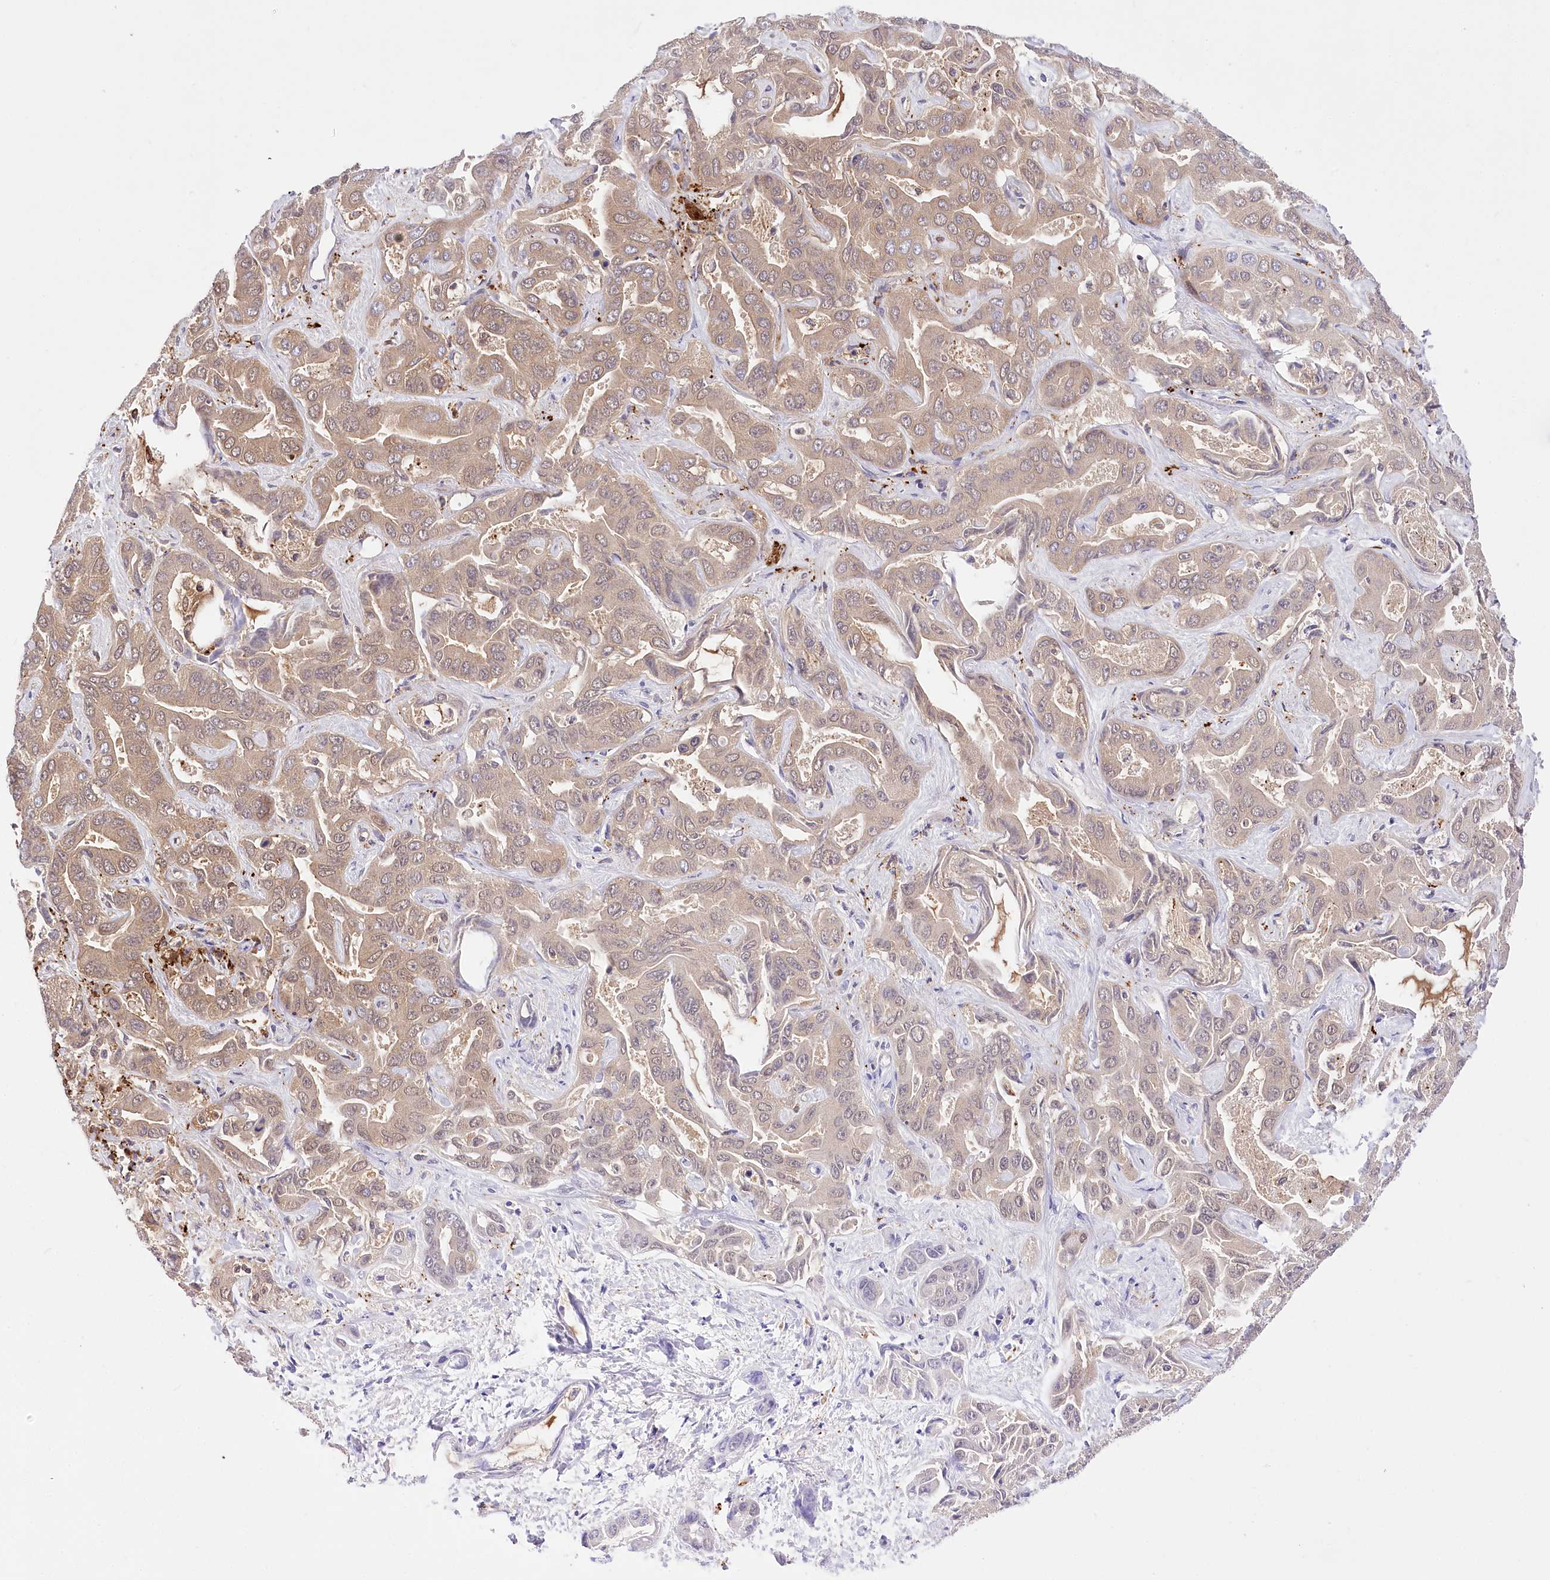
{"staining": {"intensity": "weak", "quantity": ">75%", "location": "cytoplasmic/membranous"}, "tissue": "liver cancer", "cell_type": "Tumor cells", "image_type": "cancer", "snomed": [{"axis": "morphology", "description": "Cholangiocarcinoma"}, {"axis": "topography", "description": "Liver"}], "caption": "Immunohistochemistry (IHC) photomicrograph of neoplastic tissue: human liver cancer (cholangiocarcinoma) stained using IHC shows low levels of weak protein expression localized specifically in the cytoplasmic/membranous of tumor cells, appearing as a cytoplasmic/membranous brown color.", "gene": "DNAJC19", "patient": {"sex": "female", "age": 52}}